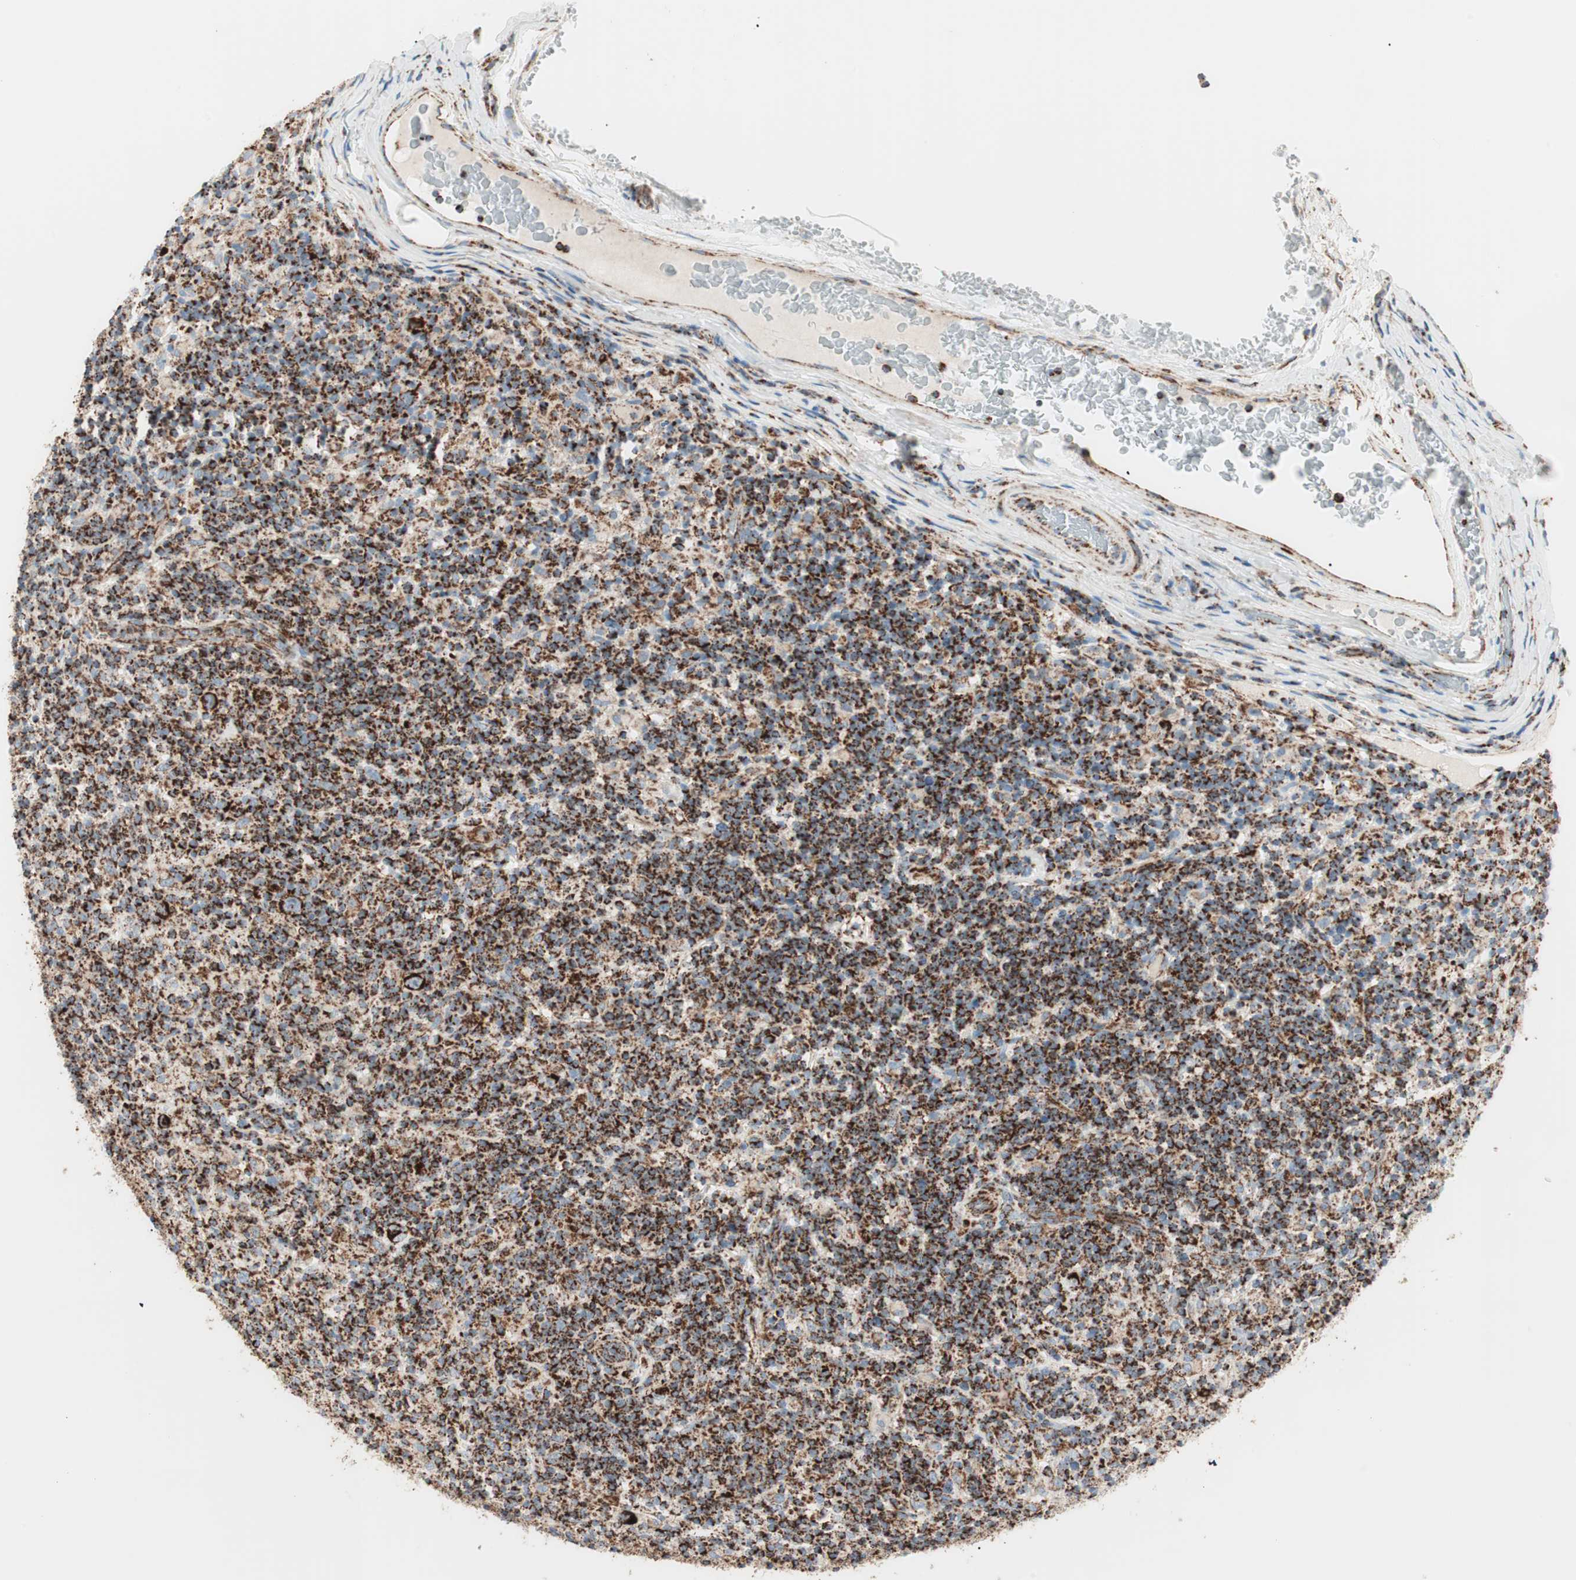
{"staining": {"intensity": "strong", "quantity": ">75%", "location": "cytoplasmic/membranous"}, "tissue": "lymphoma", "cell_type": "Tumor cells", "image_type": "cancer", "snomed": [{"axis": "morphology", "description": "Hodgkin's disease, NOS"}, {"axis": "topography", "description": "Lymph node"}], "caption": "Protein analysis of lymphoma tissue demonstrates strong cytoplasmic/membranous positivity in approximately >75% of tumor cells.", "gene": "TOMM20", "patient": {"sex": "male", "age": 70}}